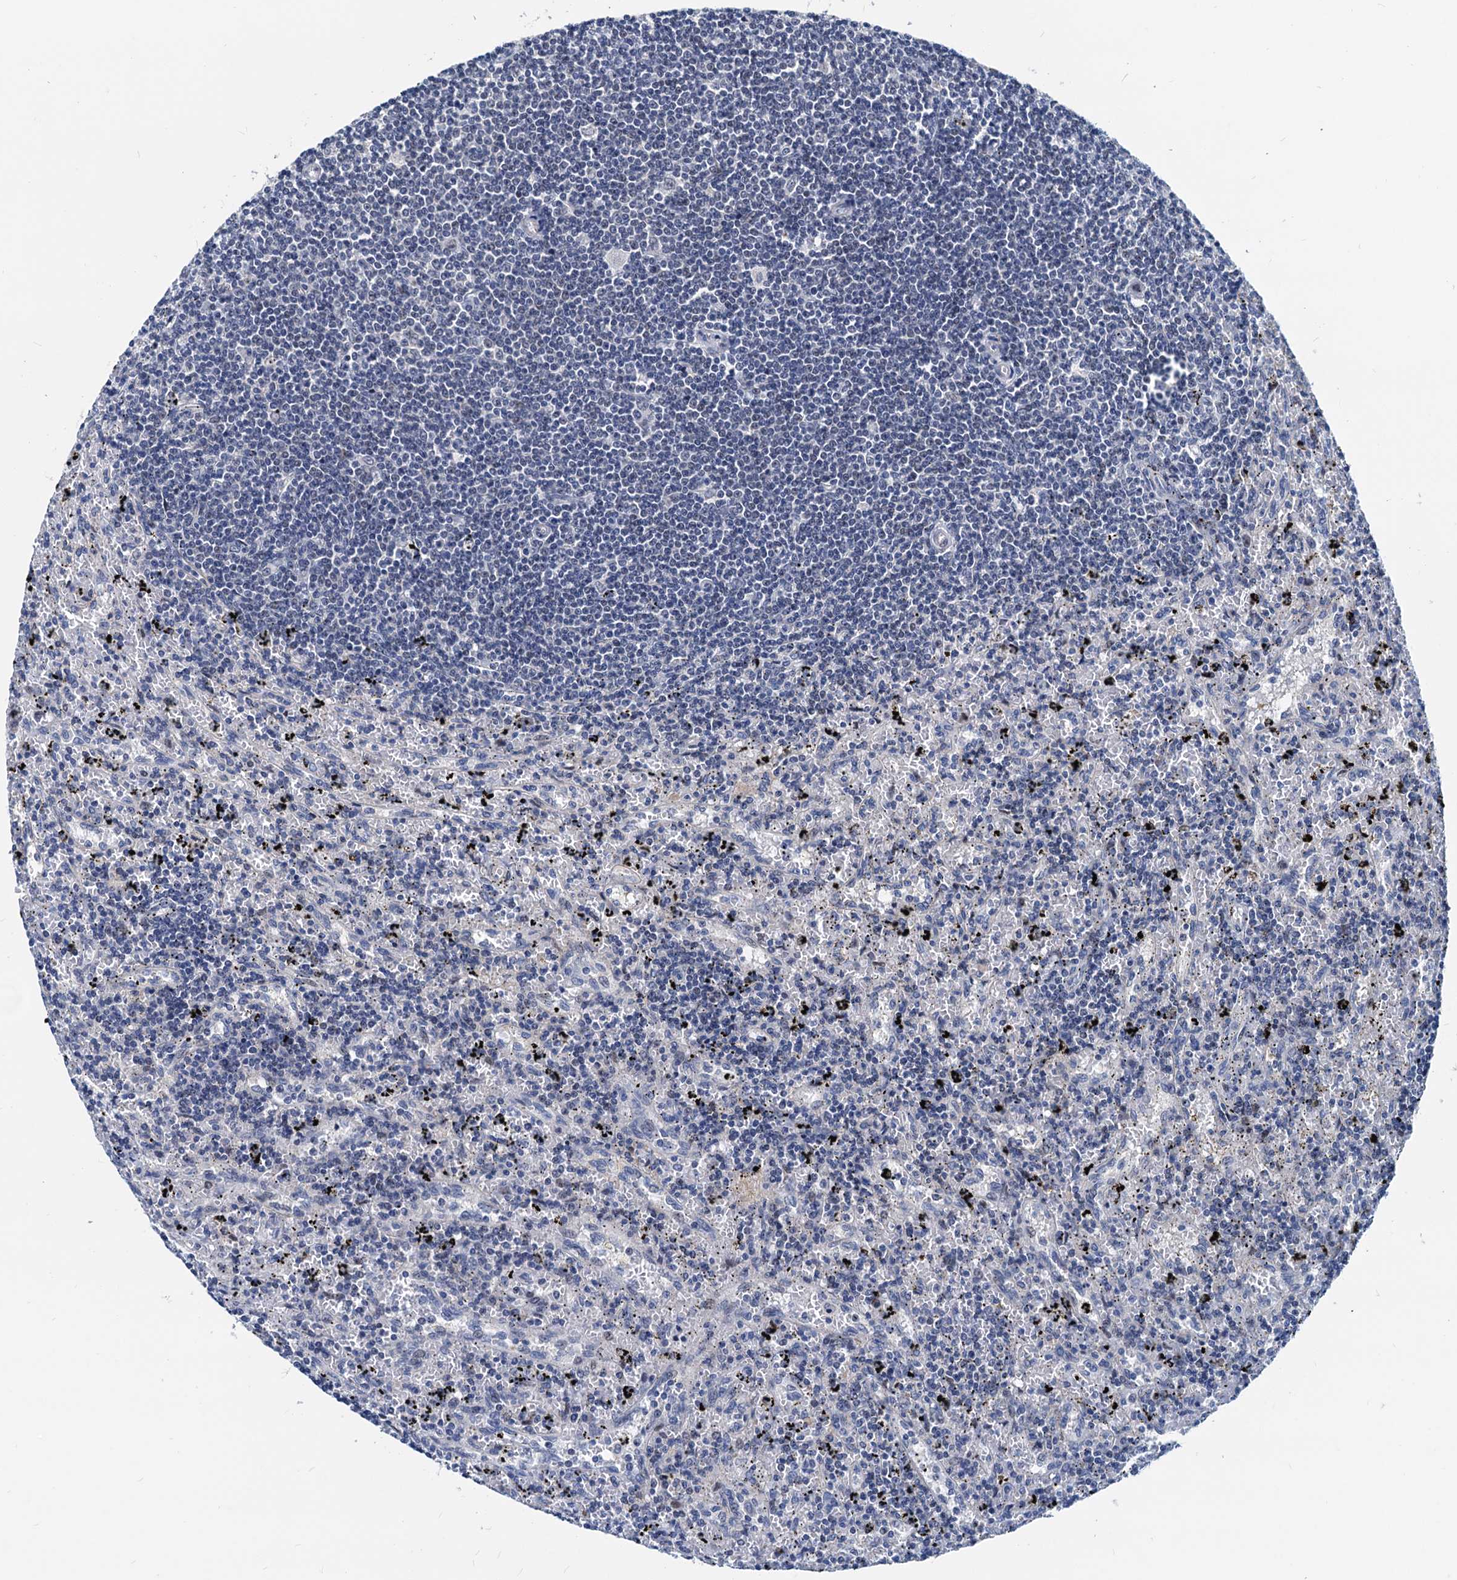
{"staining": {"intensity": "negative", "quantity": "none", "location": "none"}, "tissue": "lymphoma", "cell_type": "Tumor cells", "image_type": "cancer", "snomed": [{"axis": "morphology", "description": "Malignant lymphoma, non-Hodgkin's type, Low grade"}, {"axis": "topography", "description": "Spleen"}], "caption": "The photomicrograph reveals no significant positivity in tumor cells of malignant lymphoma, non-Hodgkin's type (low-grade). (Stains: DAB (3,3'-diaminobenzidine) immunohistochemistry with hematoxylin counter stain, Microscopy: brightfield microscopy at high magnification).", "gene": "HSF2", "patient": {"sex": "male", "age": 76}}